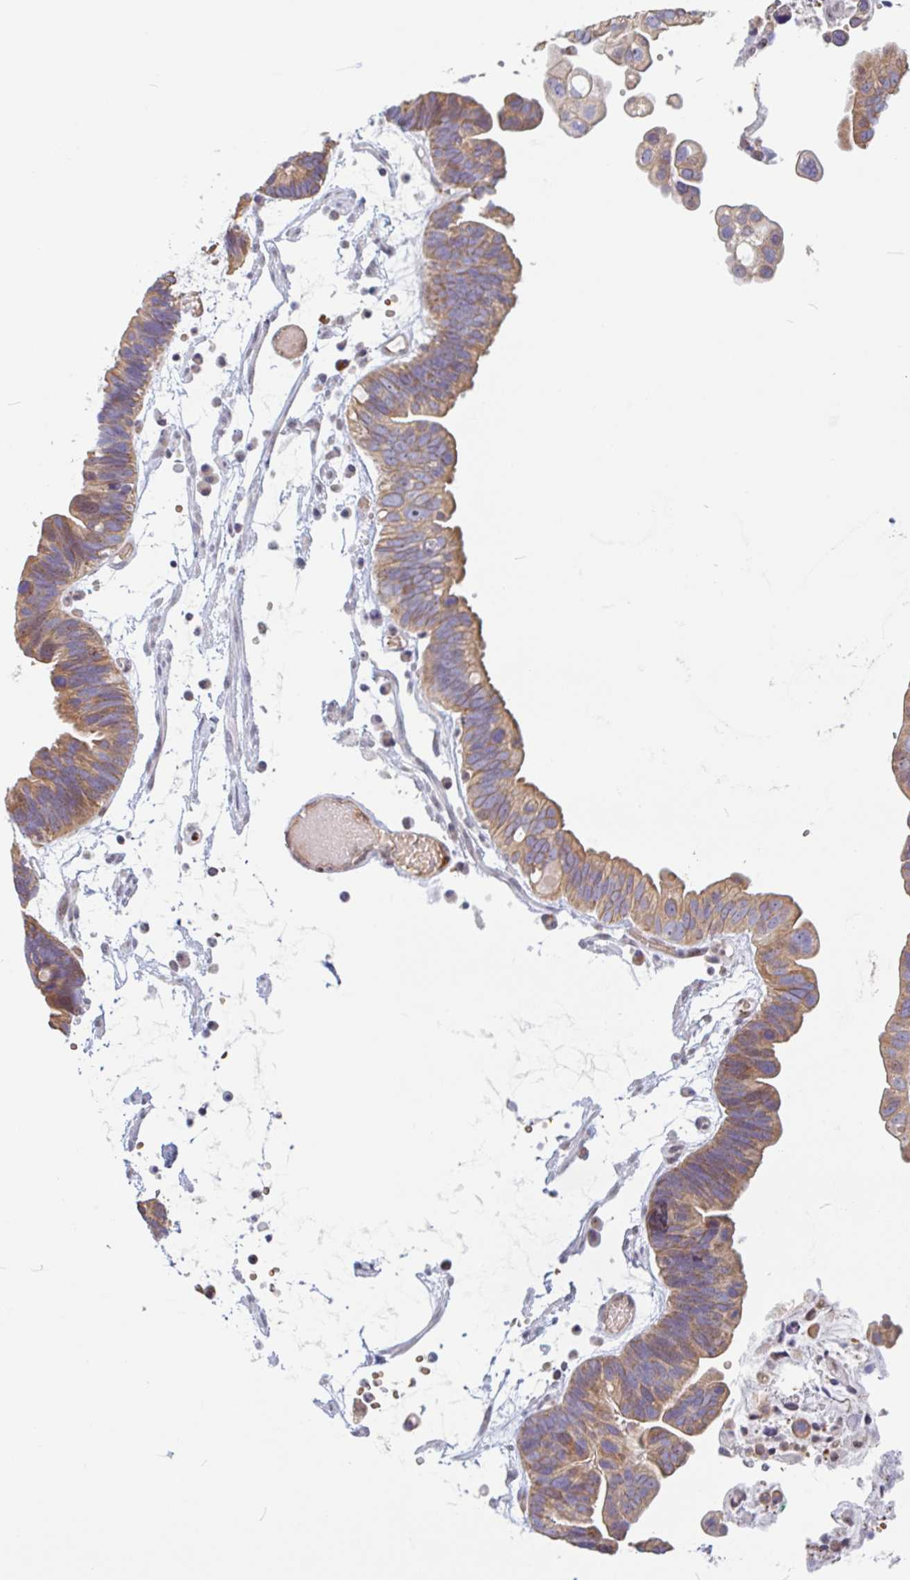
{"staining": {"intensity": "moderate", "quantity": ">75%", "location": "cytoplasmic/membranous"}, "tissue": "ovarian cancer", "cell_type": "Tumor cells", "image_type": "cancer", "snomed": [{"axis": "morphology", "description": "Cystadenocarcinoma, serous, NOS"}, {"axis": "topography", "description": "Ovary"}], "caption": "Ovarian cancer (serous cystadenocarcinoma) was stained to show a protein in brown. There is medium levels of moderate cytoplasmic/membranous staining in approximately >75% of tumor cells.", "gene": "TMEM119", "patient": {"sex": "female", "age": 56}}